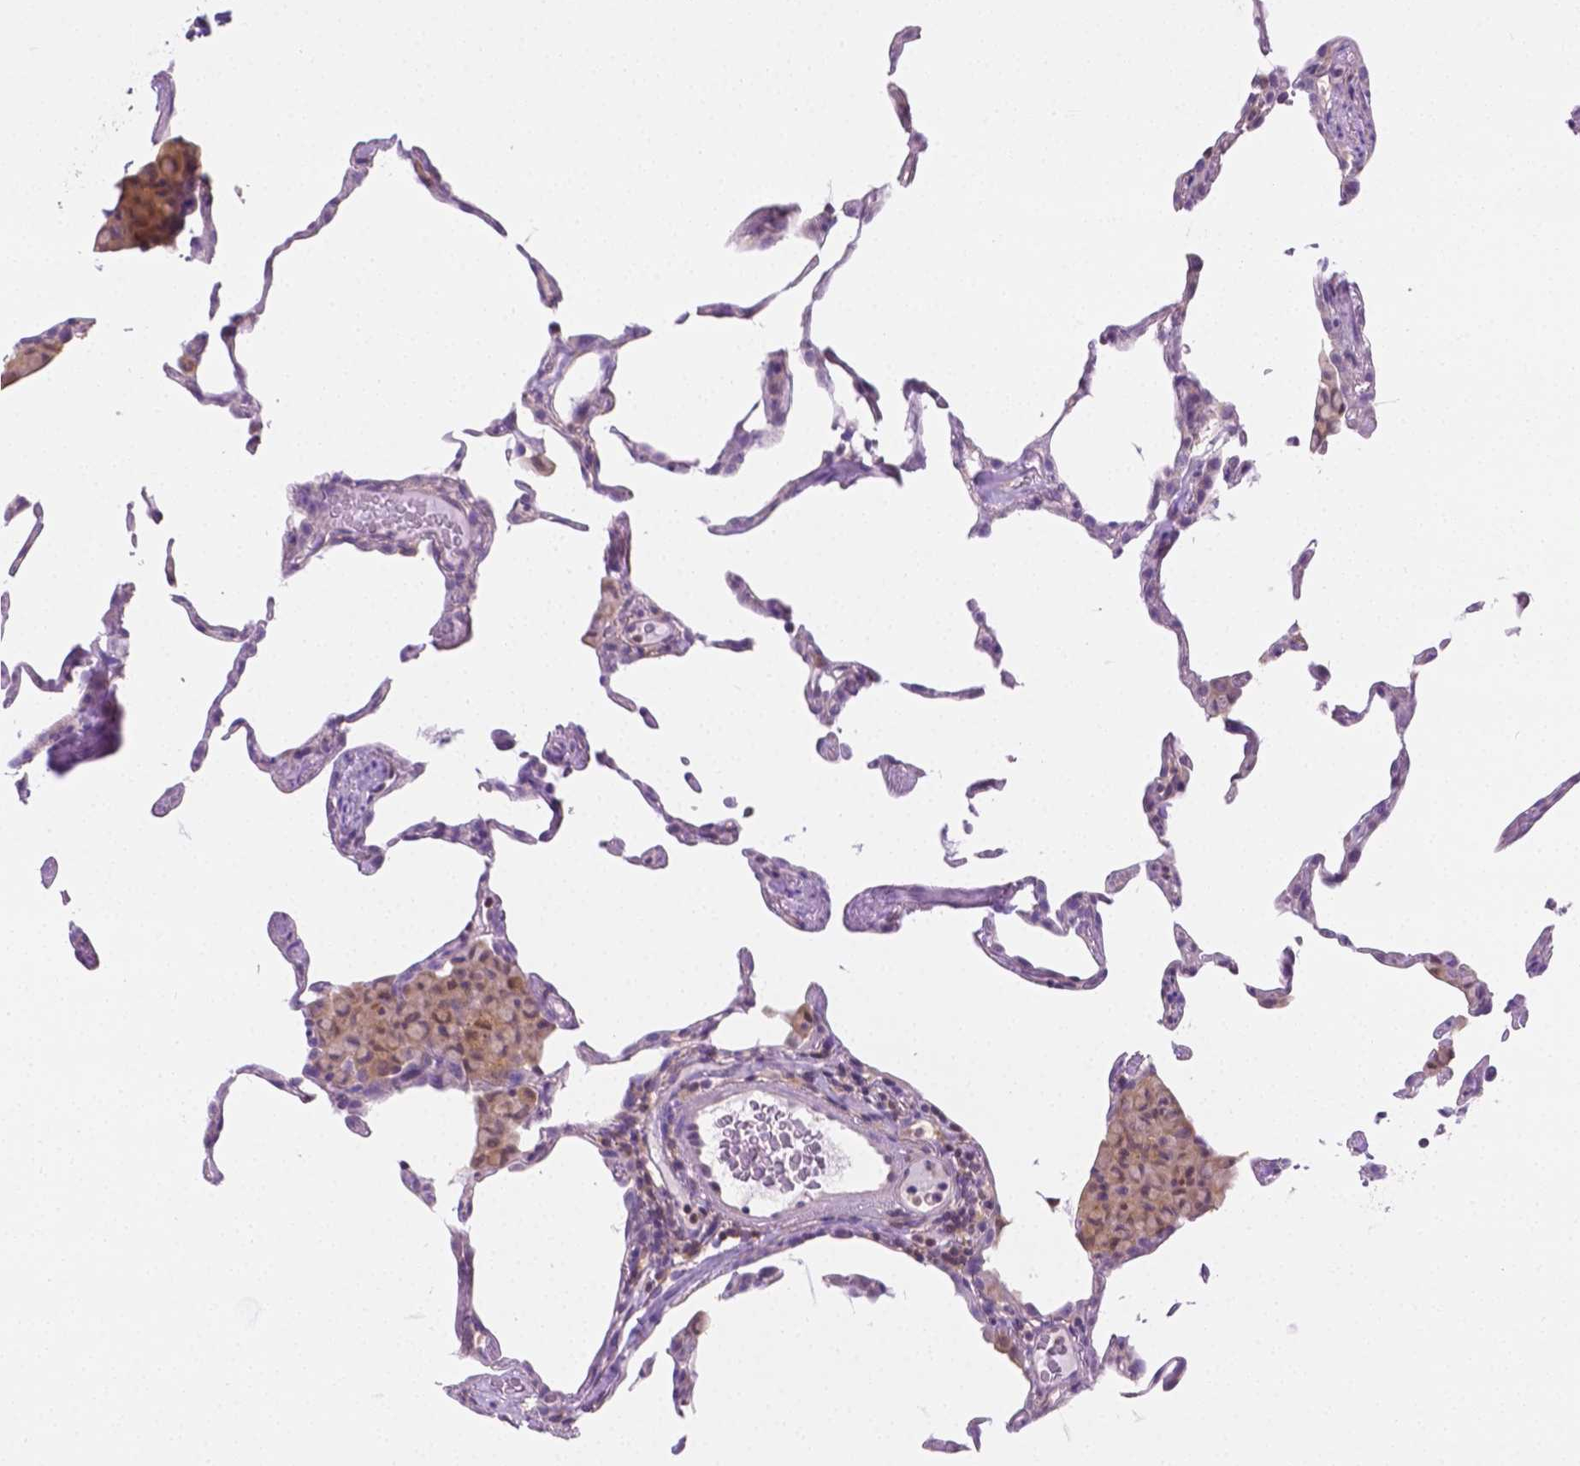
{"staining": {"intensity": "negative", "quantity": "none", "location": "none"}, "tissue": "lung", "cell_type": "Alveolar cells", "image_type": "normal", "snomed": [{"axis": "morphology", "description": "Normal tissue, NOS"}, {"axis": "topography", "description": "Lung"}], "caption": "DAB (3,3'-diaminobenzidine) immunohistochemical staining of benign lung demonstrates no significant staining in alveolar cells. The staining was performed using DAB (3,3'-diaminobenzidine) to visualize the protein expression in brown, while the nuclei were stained in blue with hematoxylin (Magnification: 20x).", "gene": "SGTB", "patient": {"sex": "female", "age": 57}}